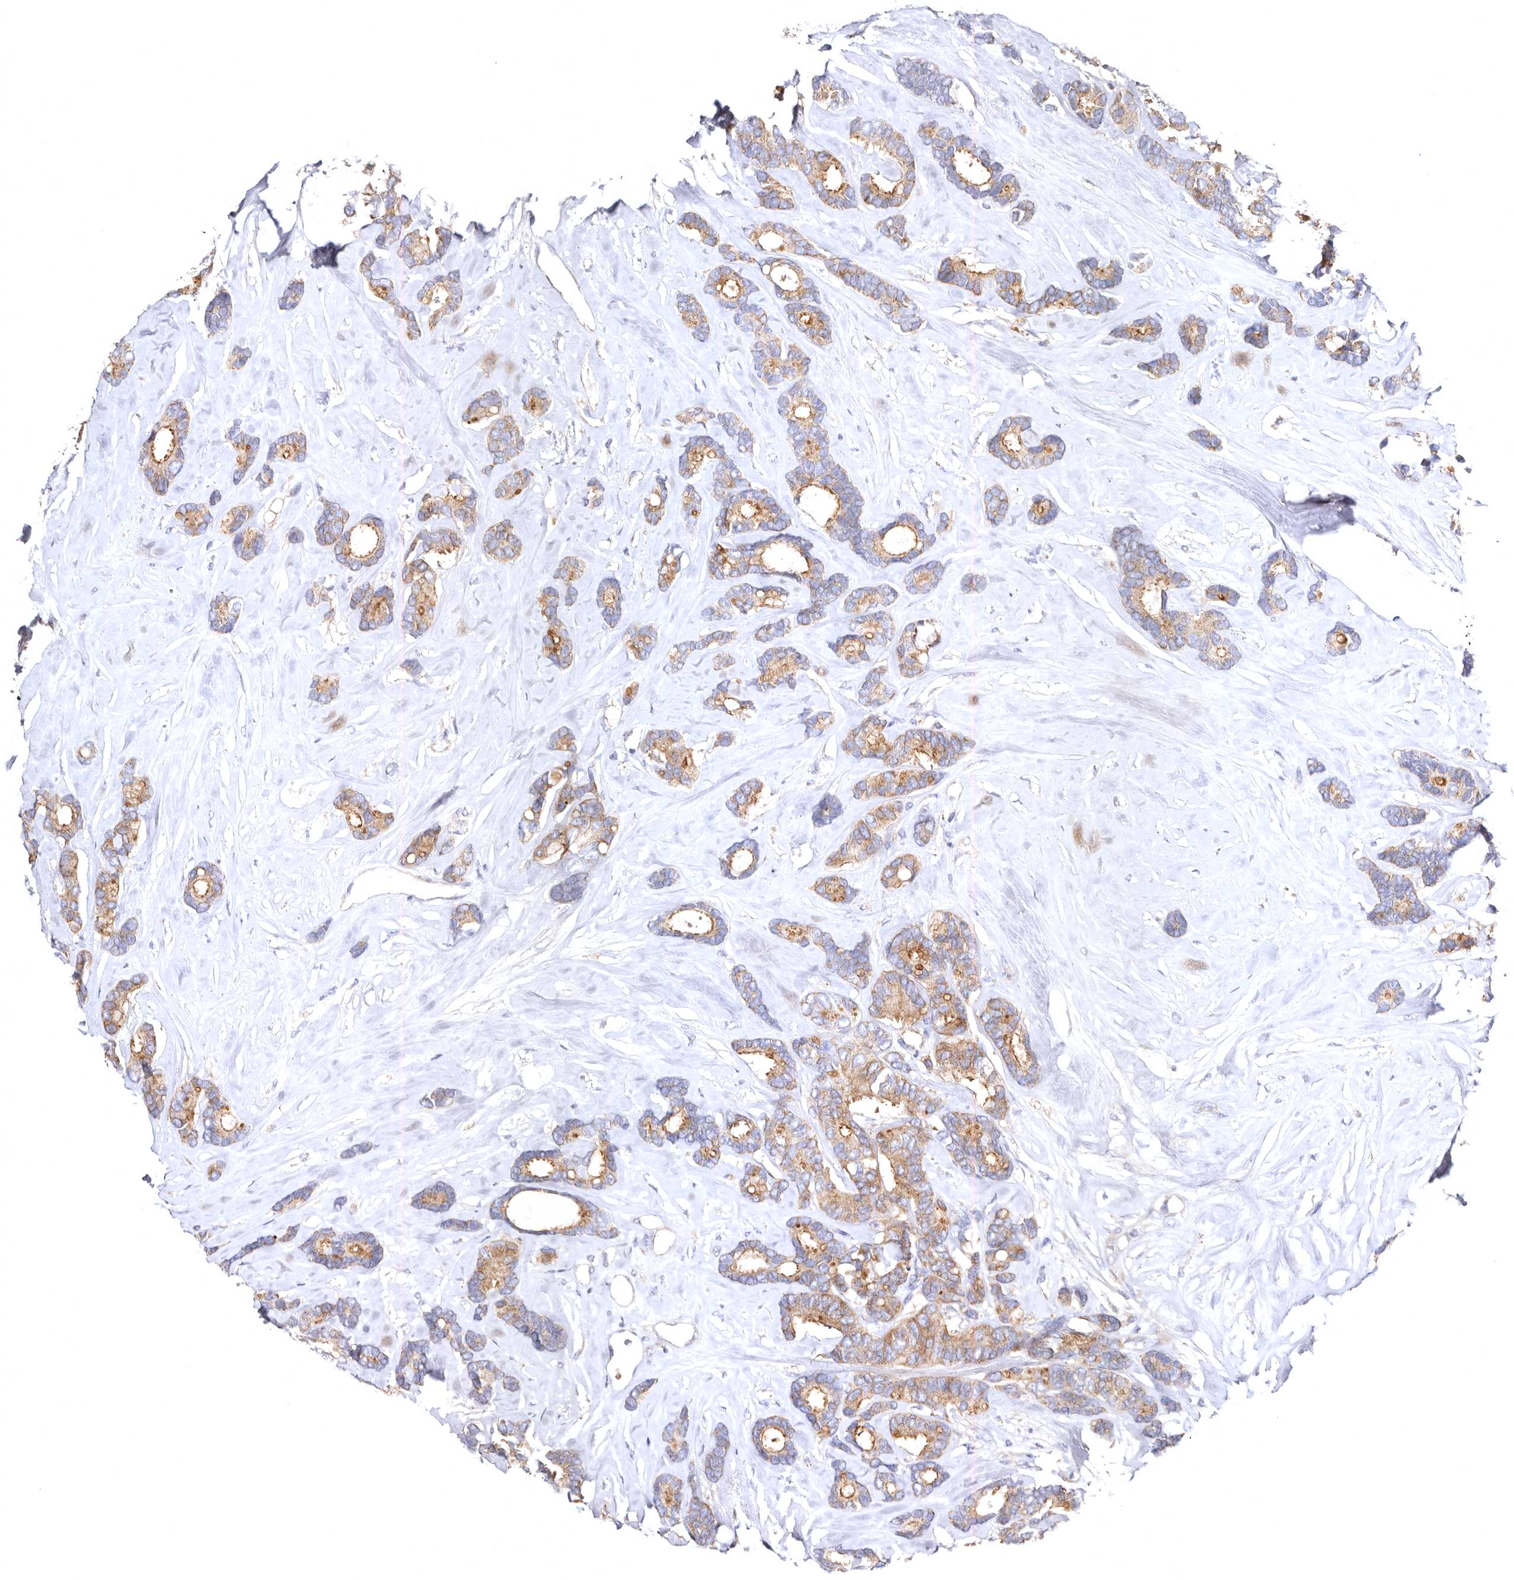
{"staining": {"intensity": "moderate", "quantity": ">75%", "location": "cytoplasmic/membranous"}, "tissue": "breast cancer", "cell_type": "Tumor cells", "image_type": "cancer", "snomed": [{"axis": "morphology", "description": "Duct carcinoma"}, {"axis": "topography", "description": "Breast"}], "caption": "An image of human breast infiltrating ductal carcinoma stained for a protein demonstrates moderate cytoplasmic/membranous brown staining in tumor cells.", "gene": "BAIAP2L1", "patient": {"sex": "female", "age": 87}}